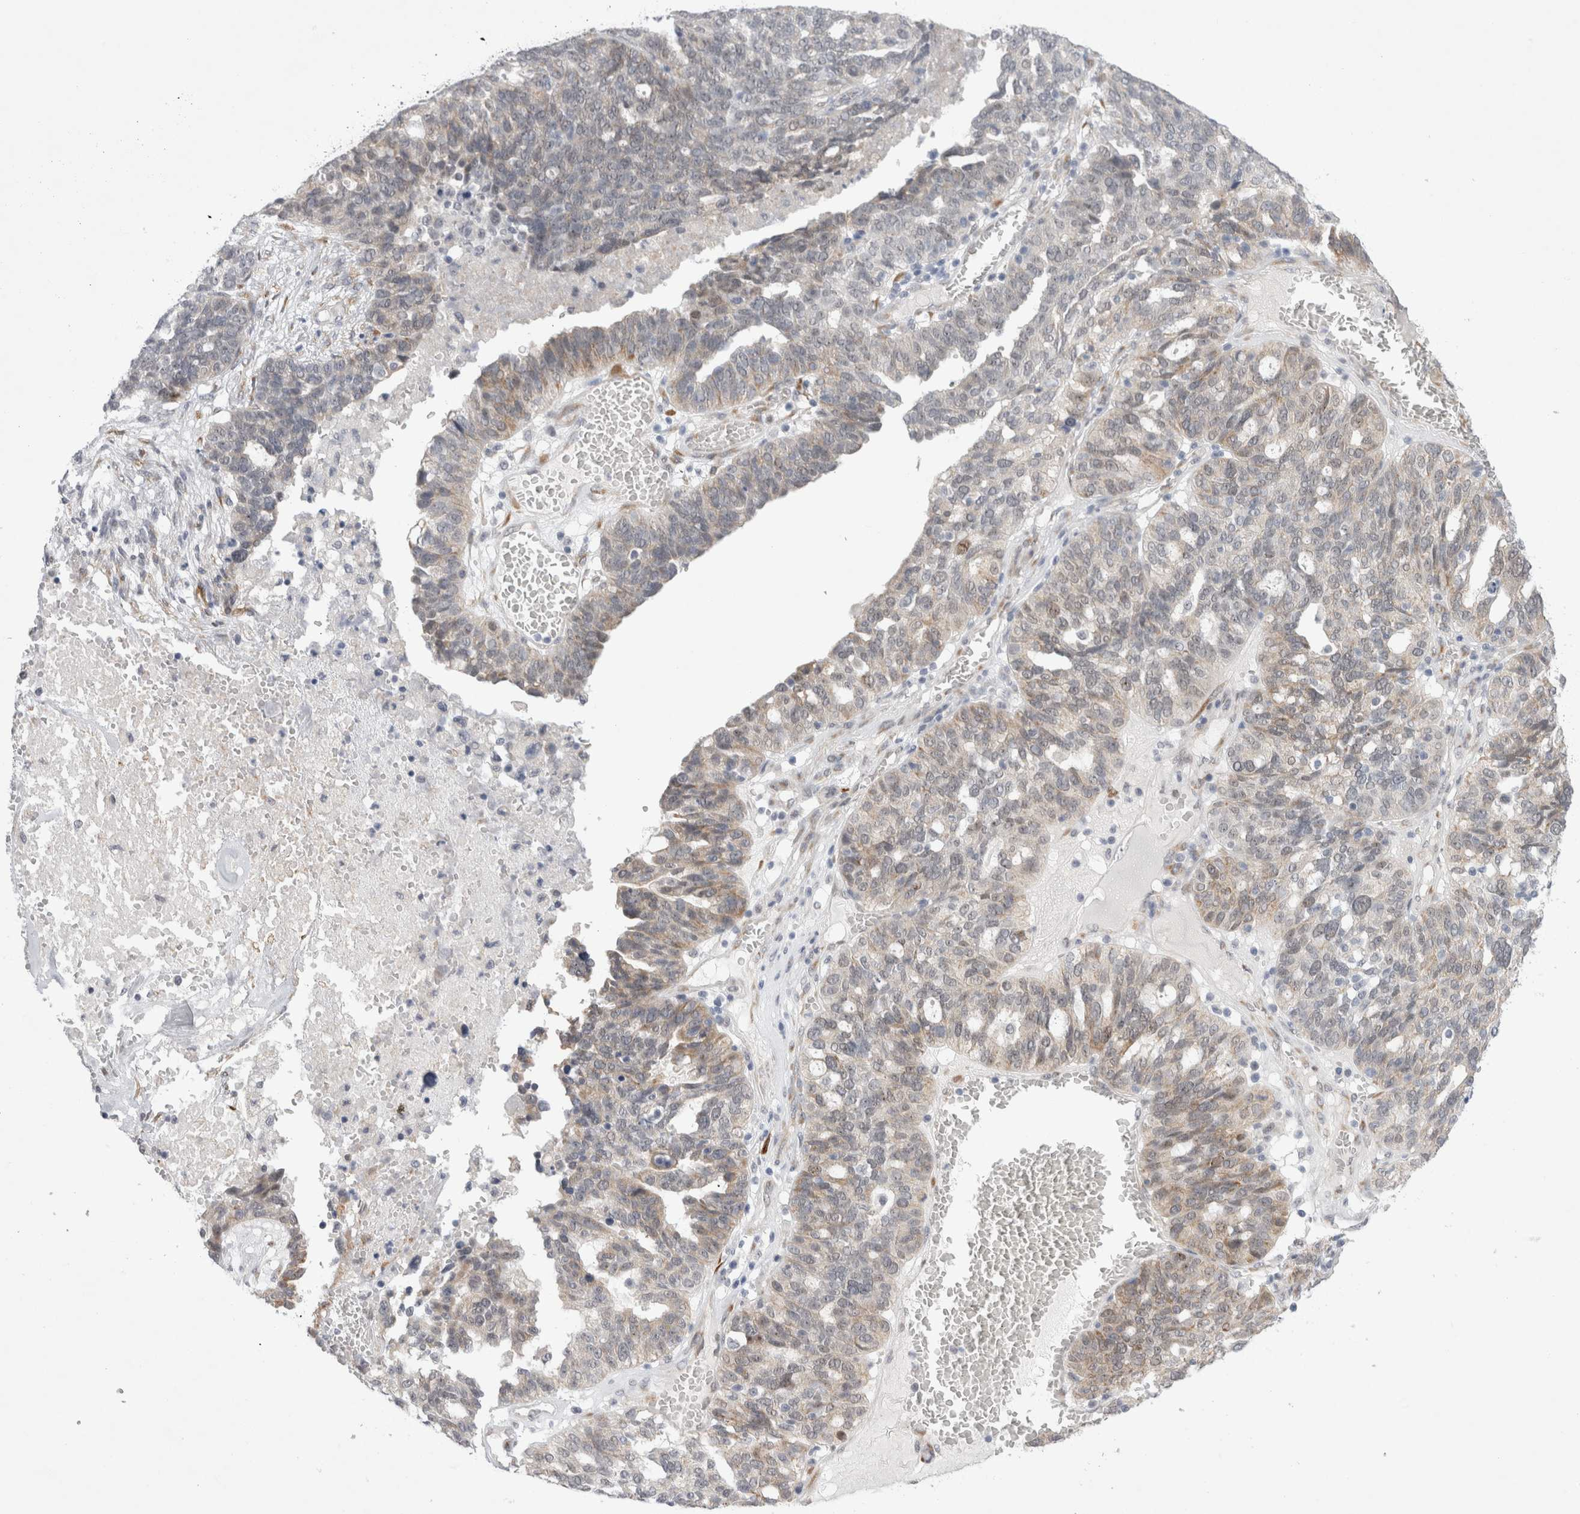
{"staining": {"intensity": "weak", "quantity": "<25%", "location": "cytoplasmic/membranous"}, "tissue": "ovarian cancer", "cell_type": "Tumor cells", "image_type": "cancer", "snomed": [{"axis": "morphology", "description": "Cystadenocarcinoma, serous, NOS"}, {"axis": "topography", "description": "Ovary"}], "caption": "High power microscopy micrograph of an IHC histopathology image of ovarian cancer (serous cystadenocarcinoma), revealing no significant positivity in tumor cells.", "gene": "TRMT1L", "patient": {"sex": "female", "age": 59}}